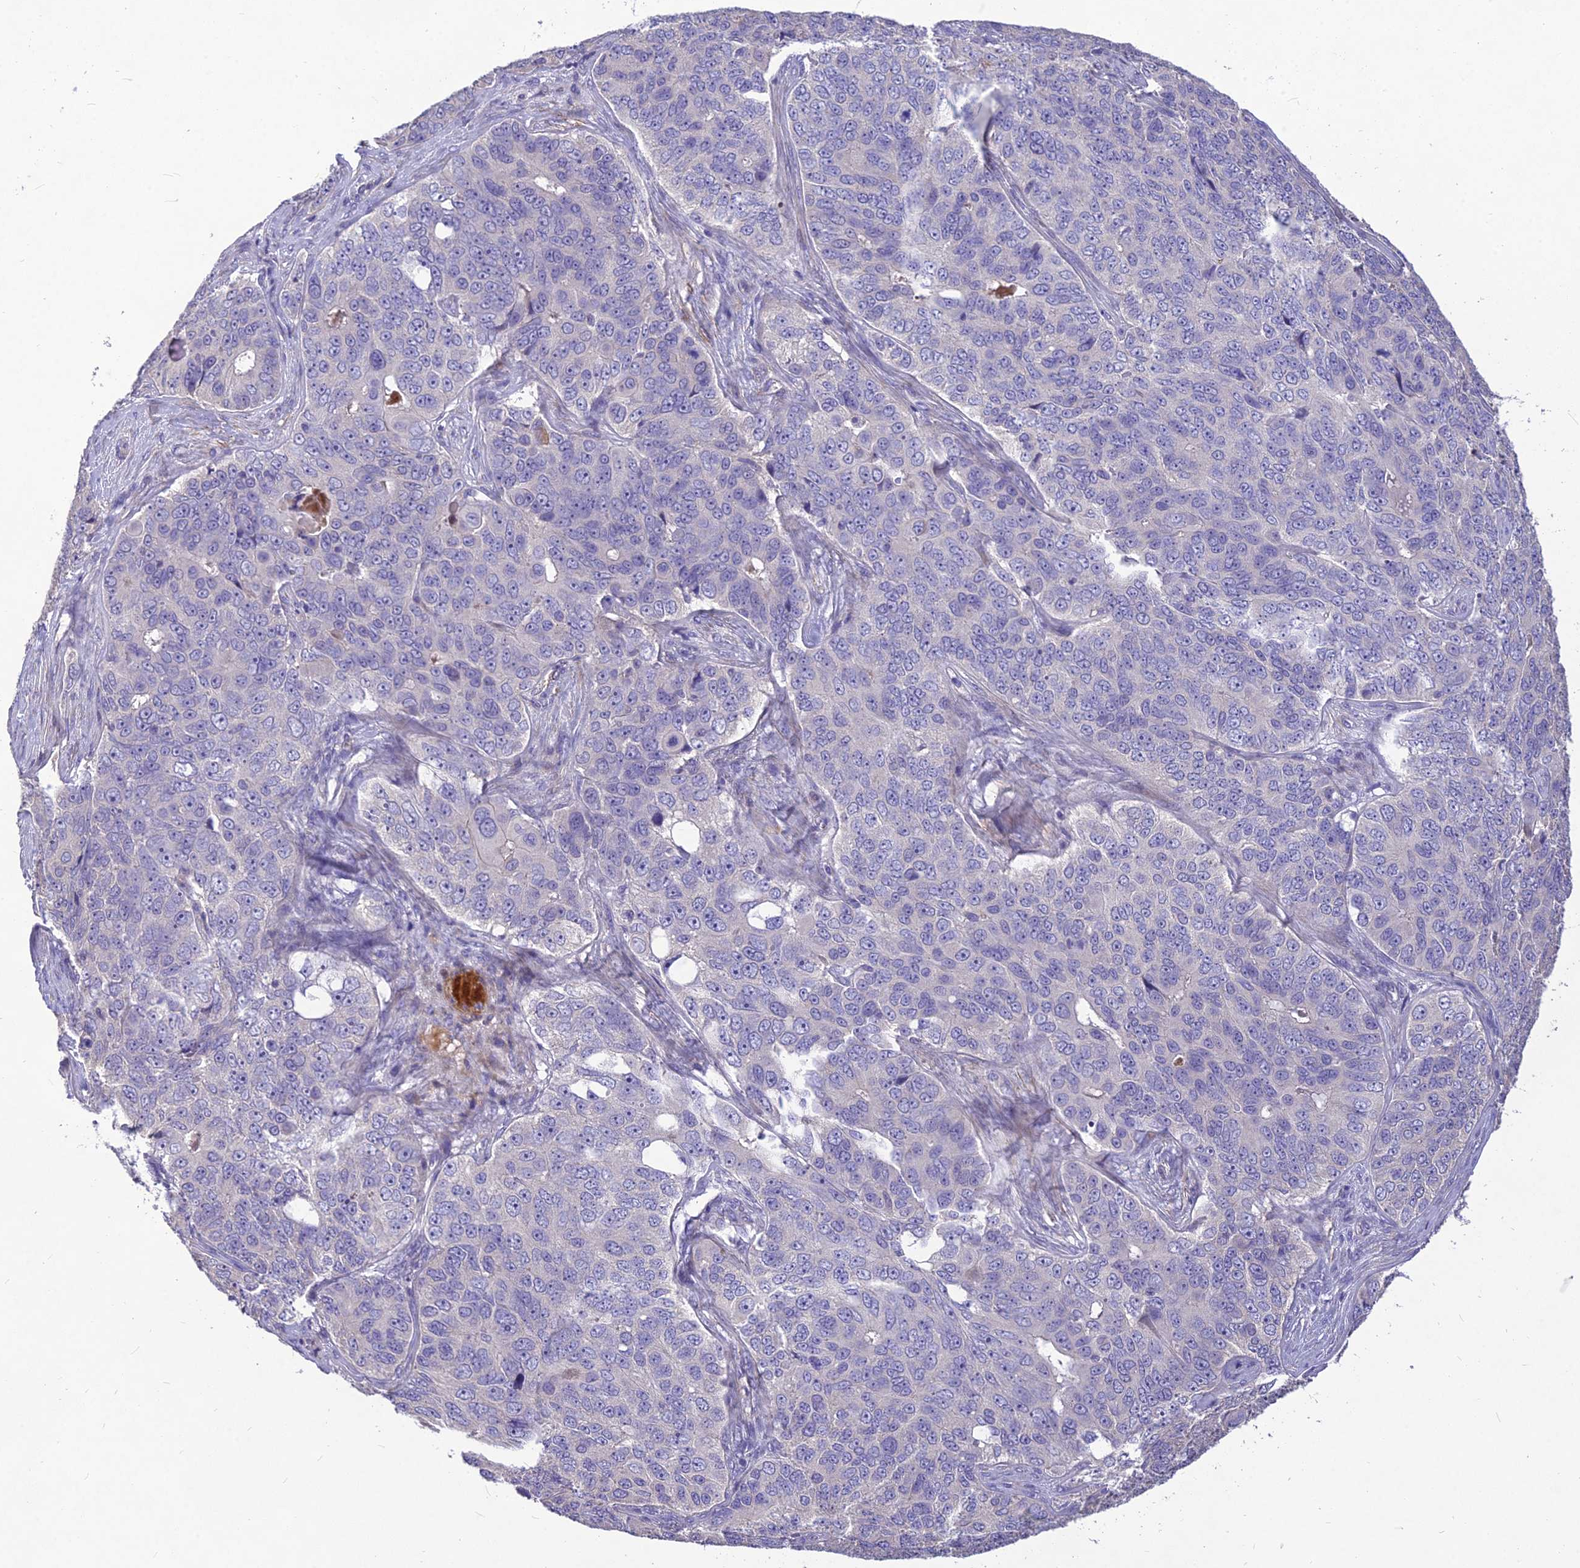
{"staining": {"intensity": "negative", "quantity": "none", "location": "none"}, "tissue": "ovarian cancer", "cell_type": "Tumor cells", "image_type": "cancer", "snomed": [{"axis": "morphology", "description": "Carcinoma, endometroid"}, {"axis": "topography", "description": "Ovary"}], "caption": "Immunohistochemistry (IHC) image of neoplastic tissue: human ovarian cancer stained with DAB shows no significant protein positivity in tumor cells.", "gene": "CLUH", "patient": {"sex": "female", "age": 51}}